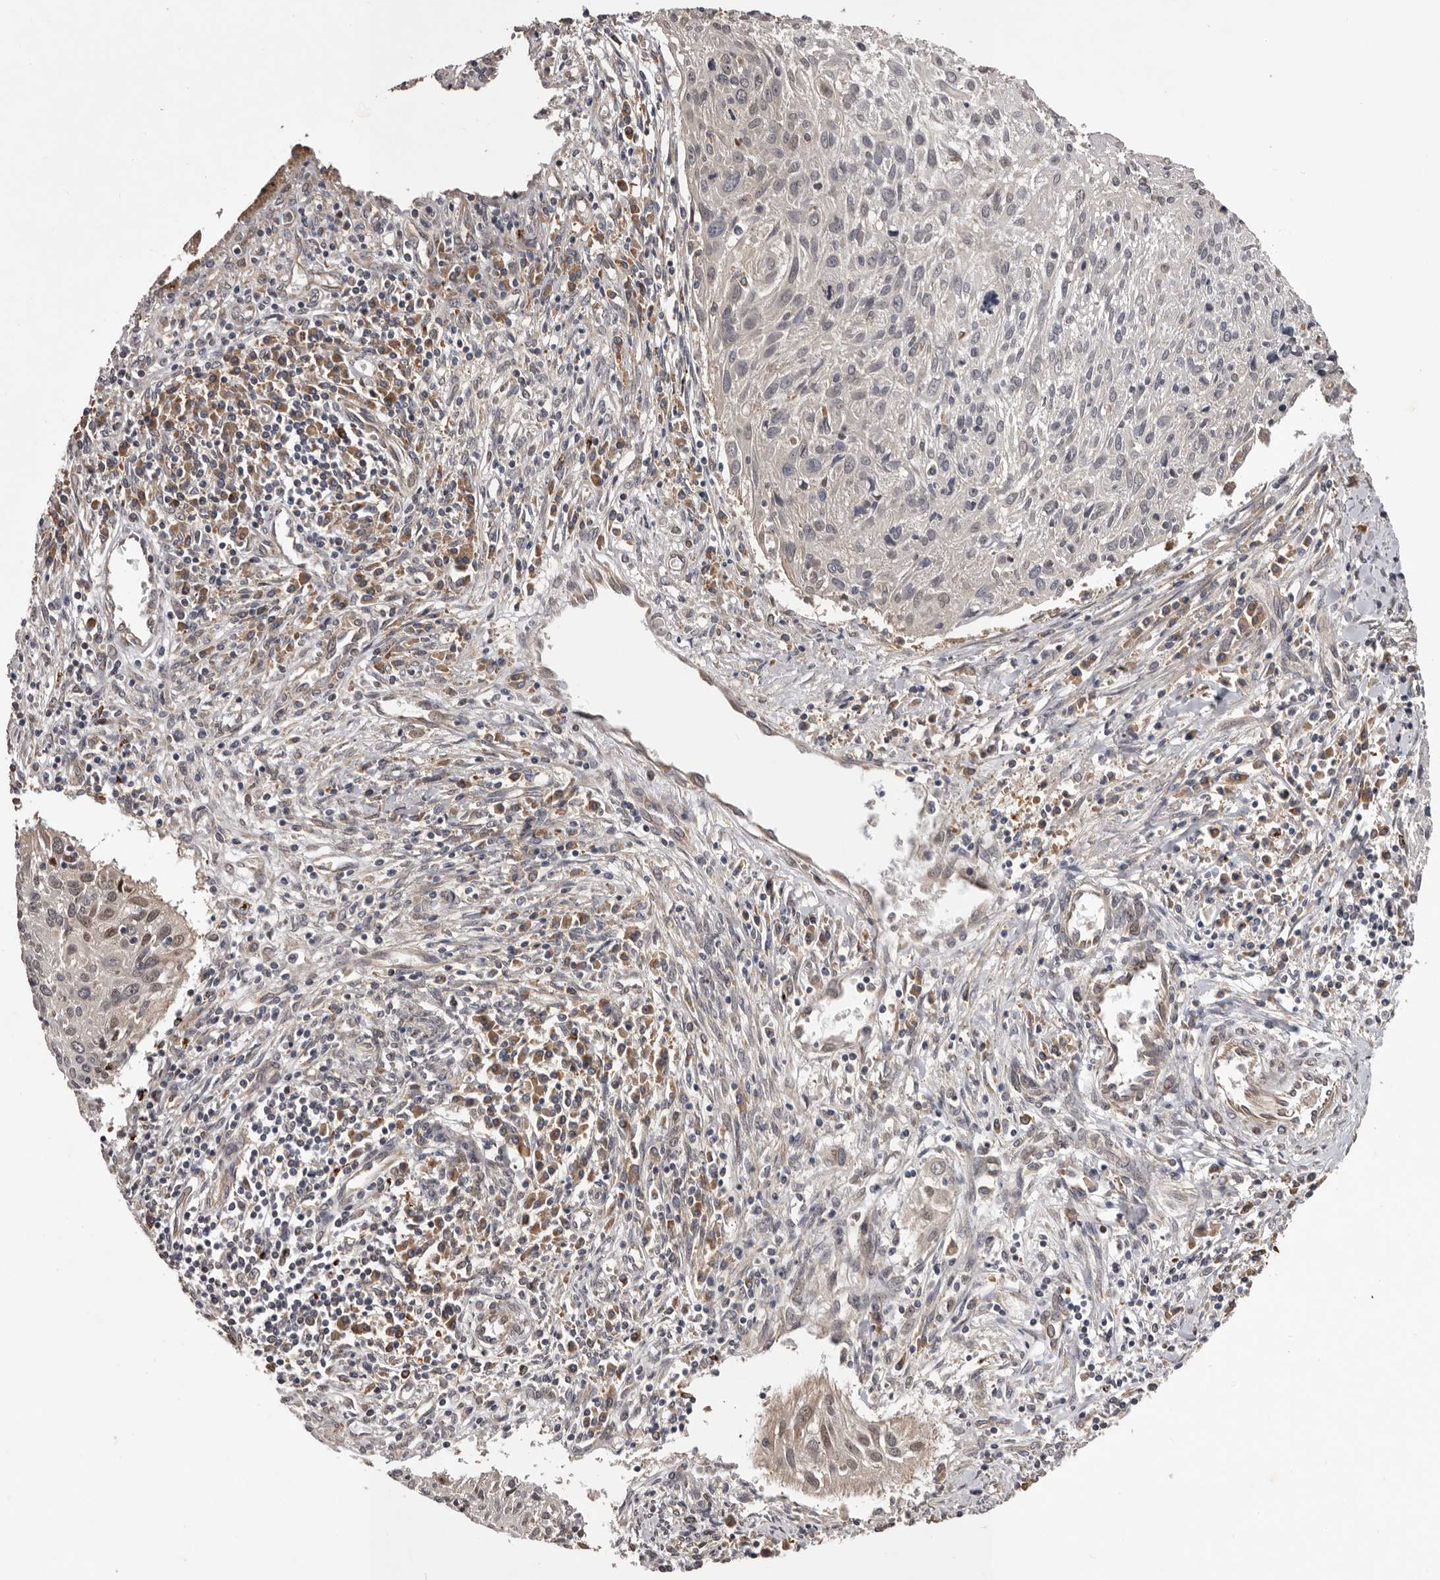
{"staining": {"intensity": "negative", "quantity": "none", "location": "none"}, "tissue": "cervical cancer", "cell_type": "Tumor cells", "image_type": "cancer", "snomed": [{"axis": "morphology", "description": "Squamous cell carcinoma, NOS"}, {"axis": "topography", "description": "Cervix"}], "caption": "The immunohistochemistry micrograph has no significant positivity in tumor cells of cervical cancer tissue. (Immunohistochemistry (ihc), brightfield microscopy, high magnification).", "gene": "GADD45B", "patient": {"sex": "female", "age": 51}}